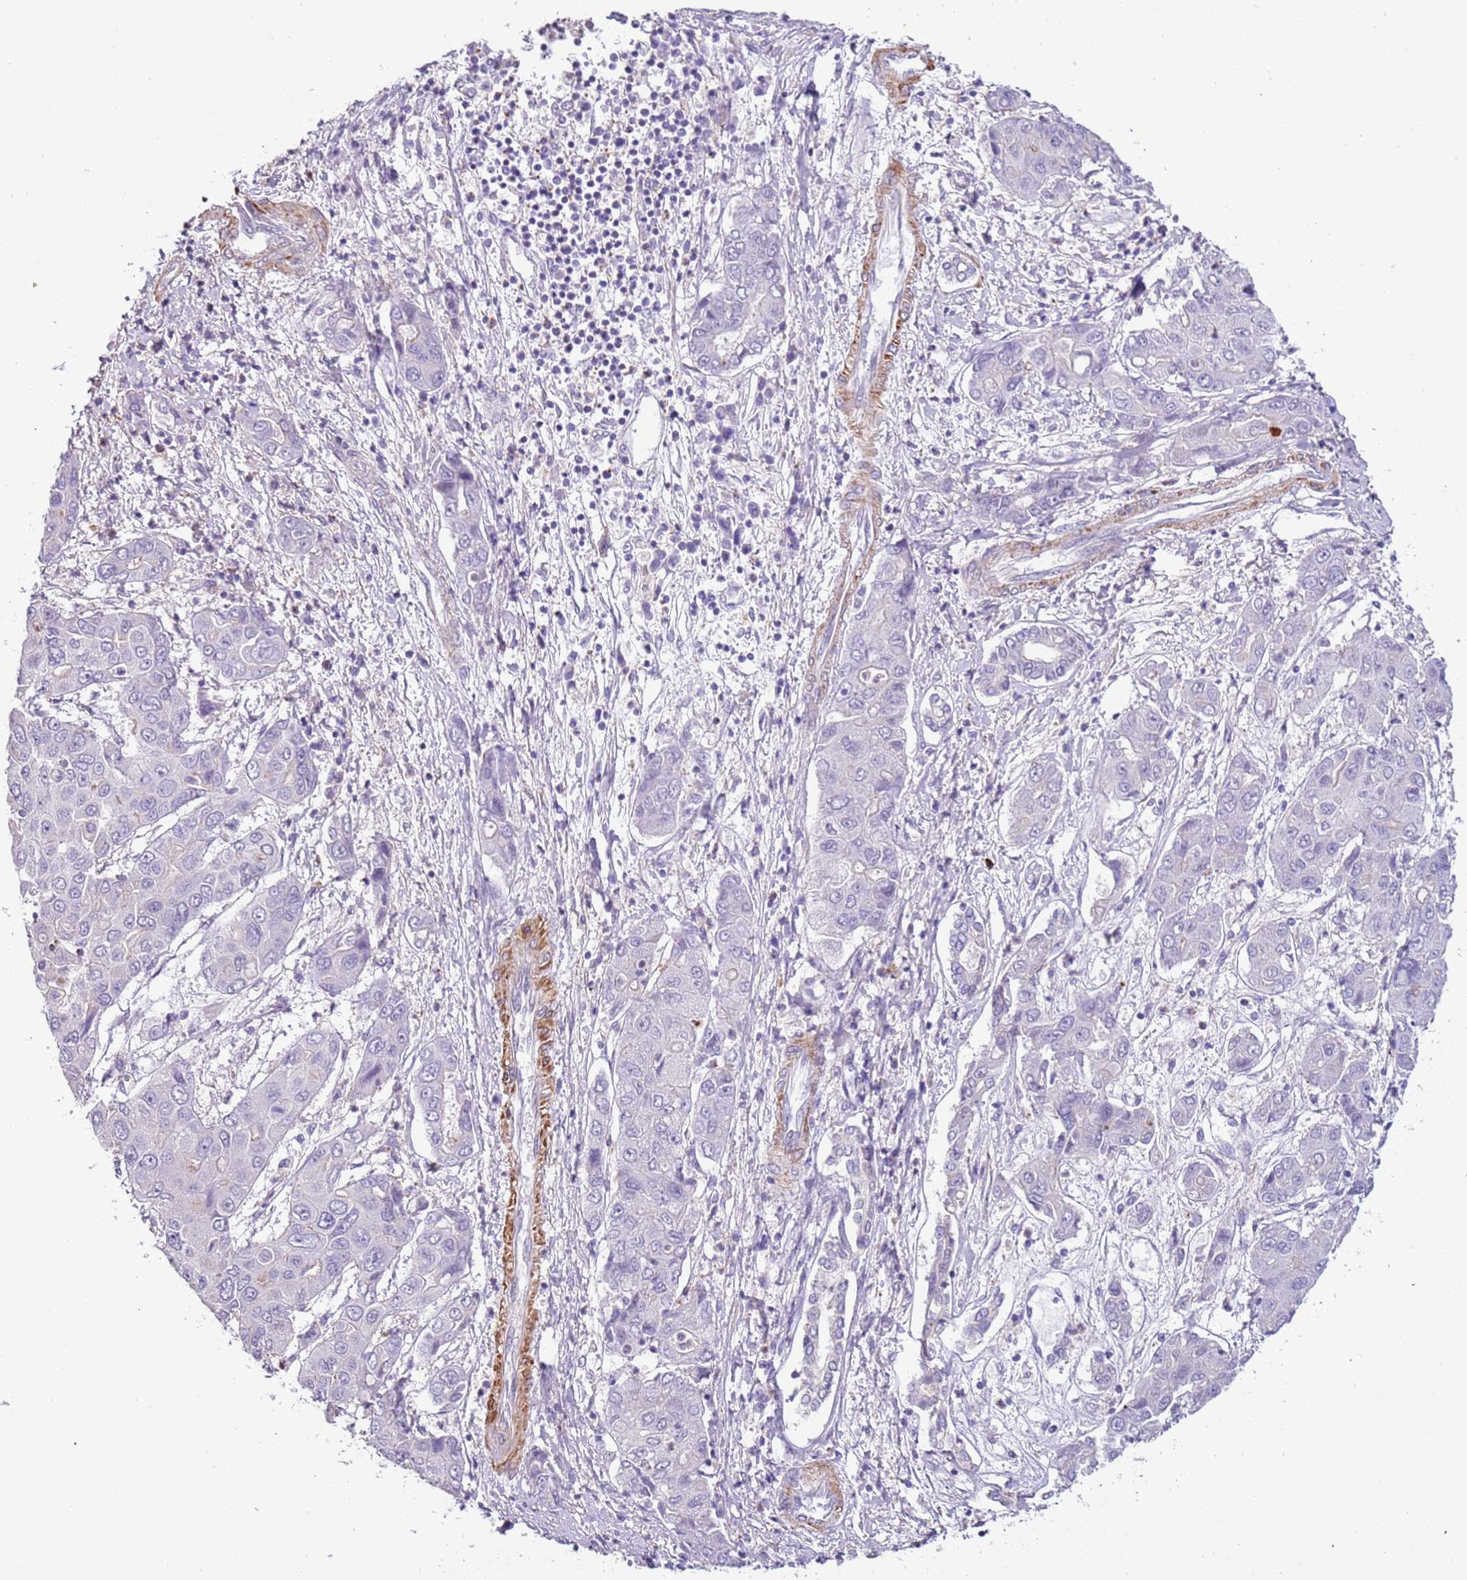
{"staining": {"intensity": "negative", "quantity": "none", "location": "none"}, "tissue": "liver cancer", "cell_type": "Tumor cells", "image_type": "cancer", "snomed": [{"axis": "morphology", "description": "Cholangiocarcinoma"}, {"axis": "topography", "description": "Liver"}], "caption": "This is an immunohistochemistry image of cholangiocarcinoma (liver). There is no positivity in tumor cells.", "gene": "PCGF2", "patient": {"sex": "male", "age": 67}}